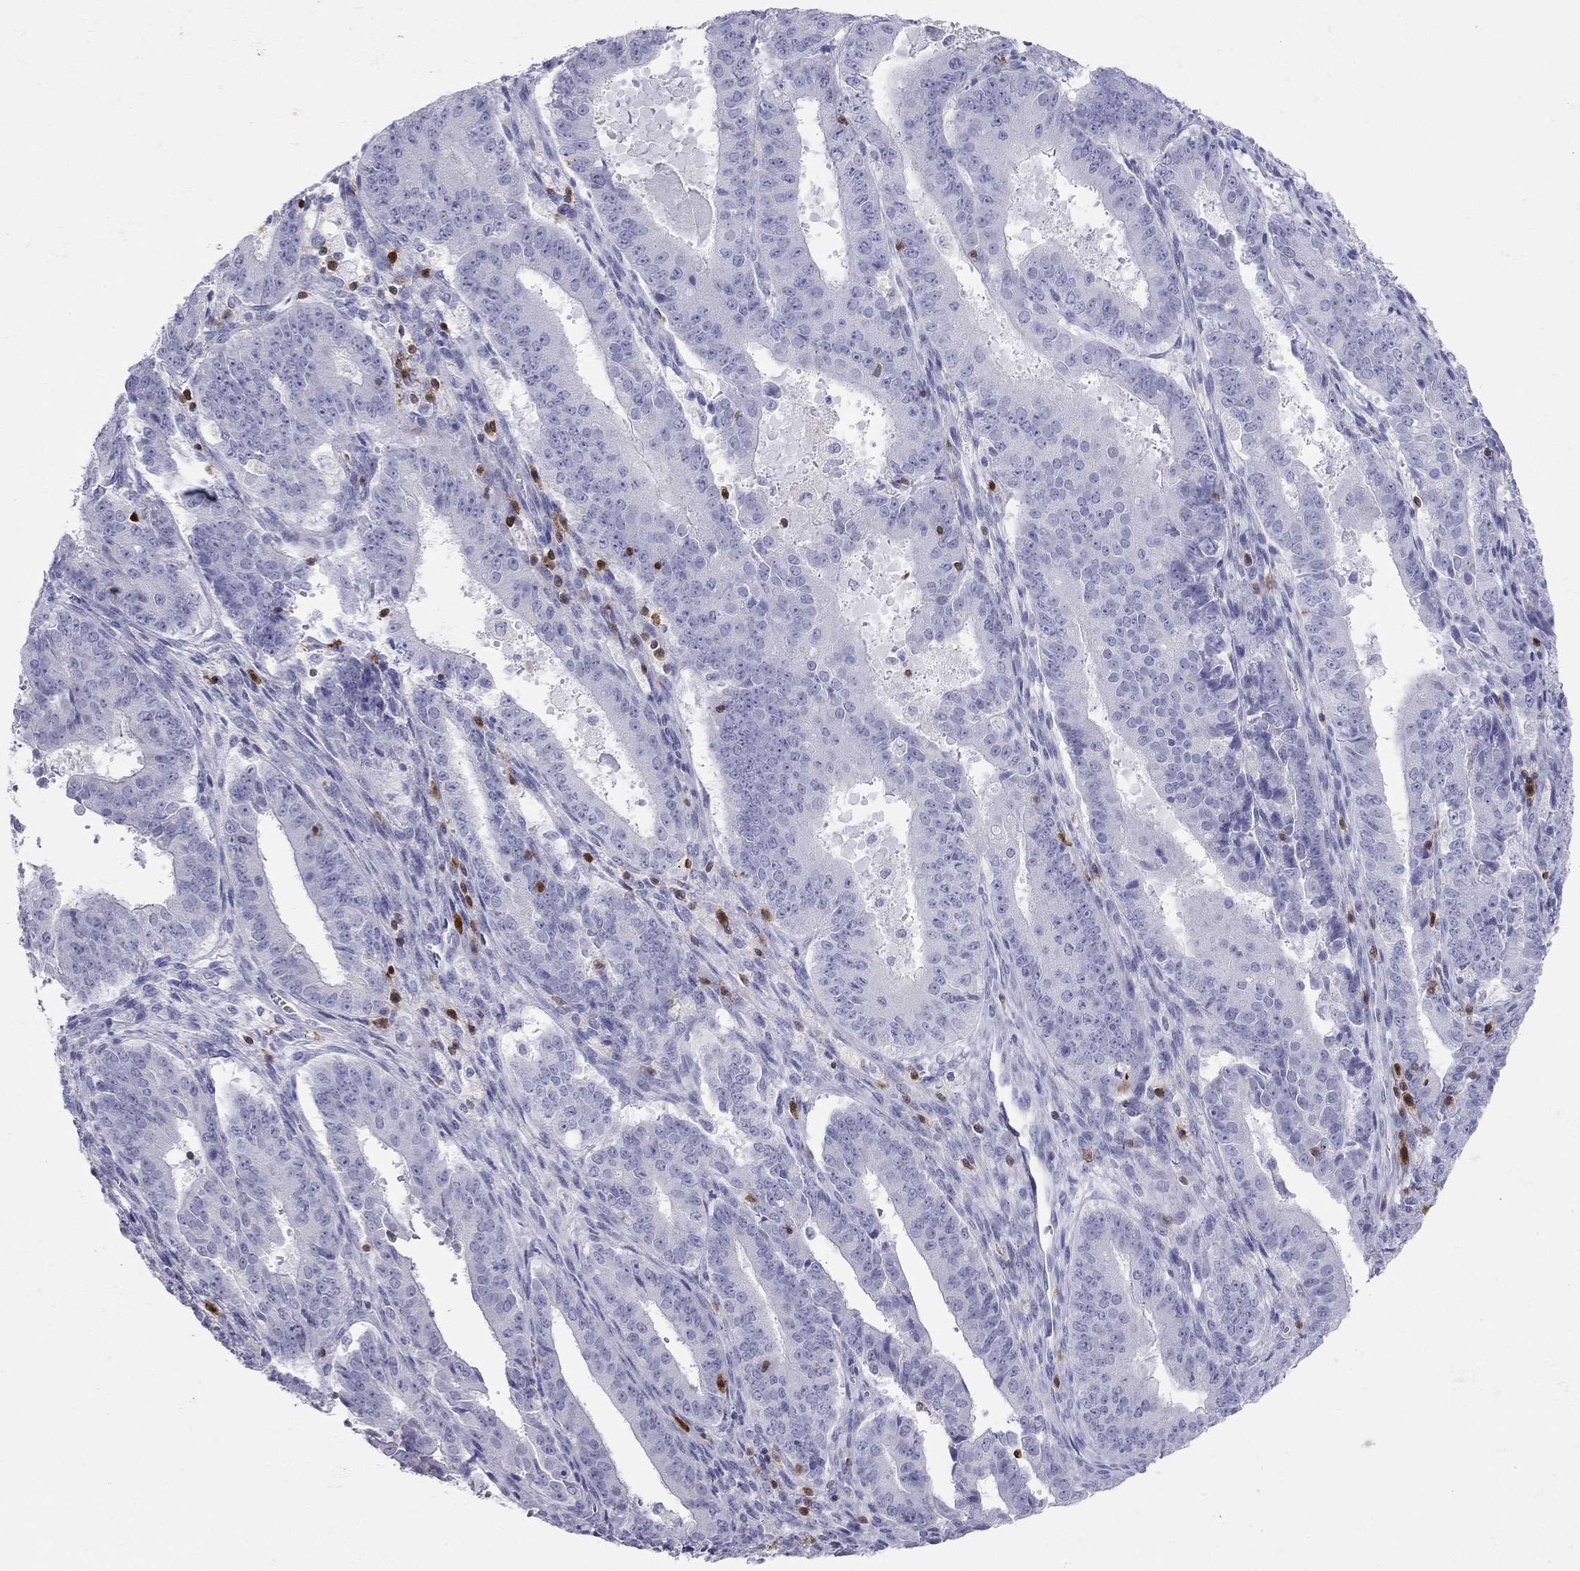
{"staining": {"intensity": "negative", "quantity": "none", "location": "none"}, "tissue": "ovarian cancer", "cell_type": "Tumor cells", "image_type": "cancer", "snomed": [{"axis": "morphology", "description": "Carcinoma, endometroid"}, {"axis": "topography", "description": "Ovary"}], "caption": "Photomicrograph shows no protein expression in tumor cells of ovarian endometroid carcinoma tissue.", "gene": "SH2D2A", "patient": {"sex": "female", "age": 42}}